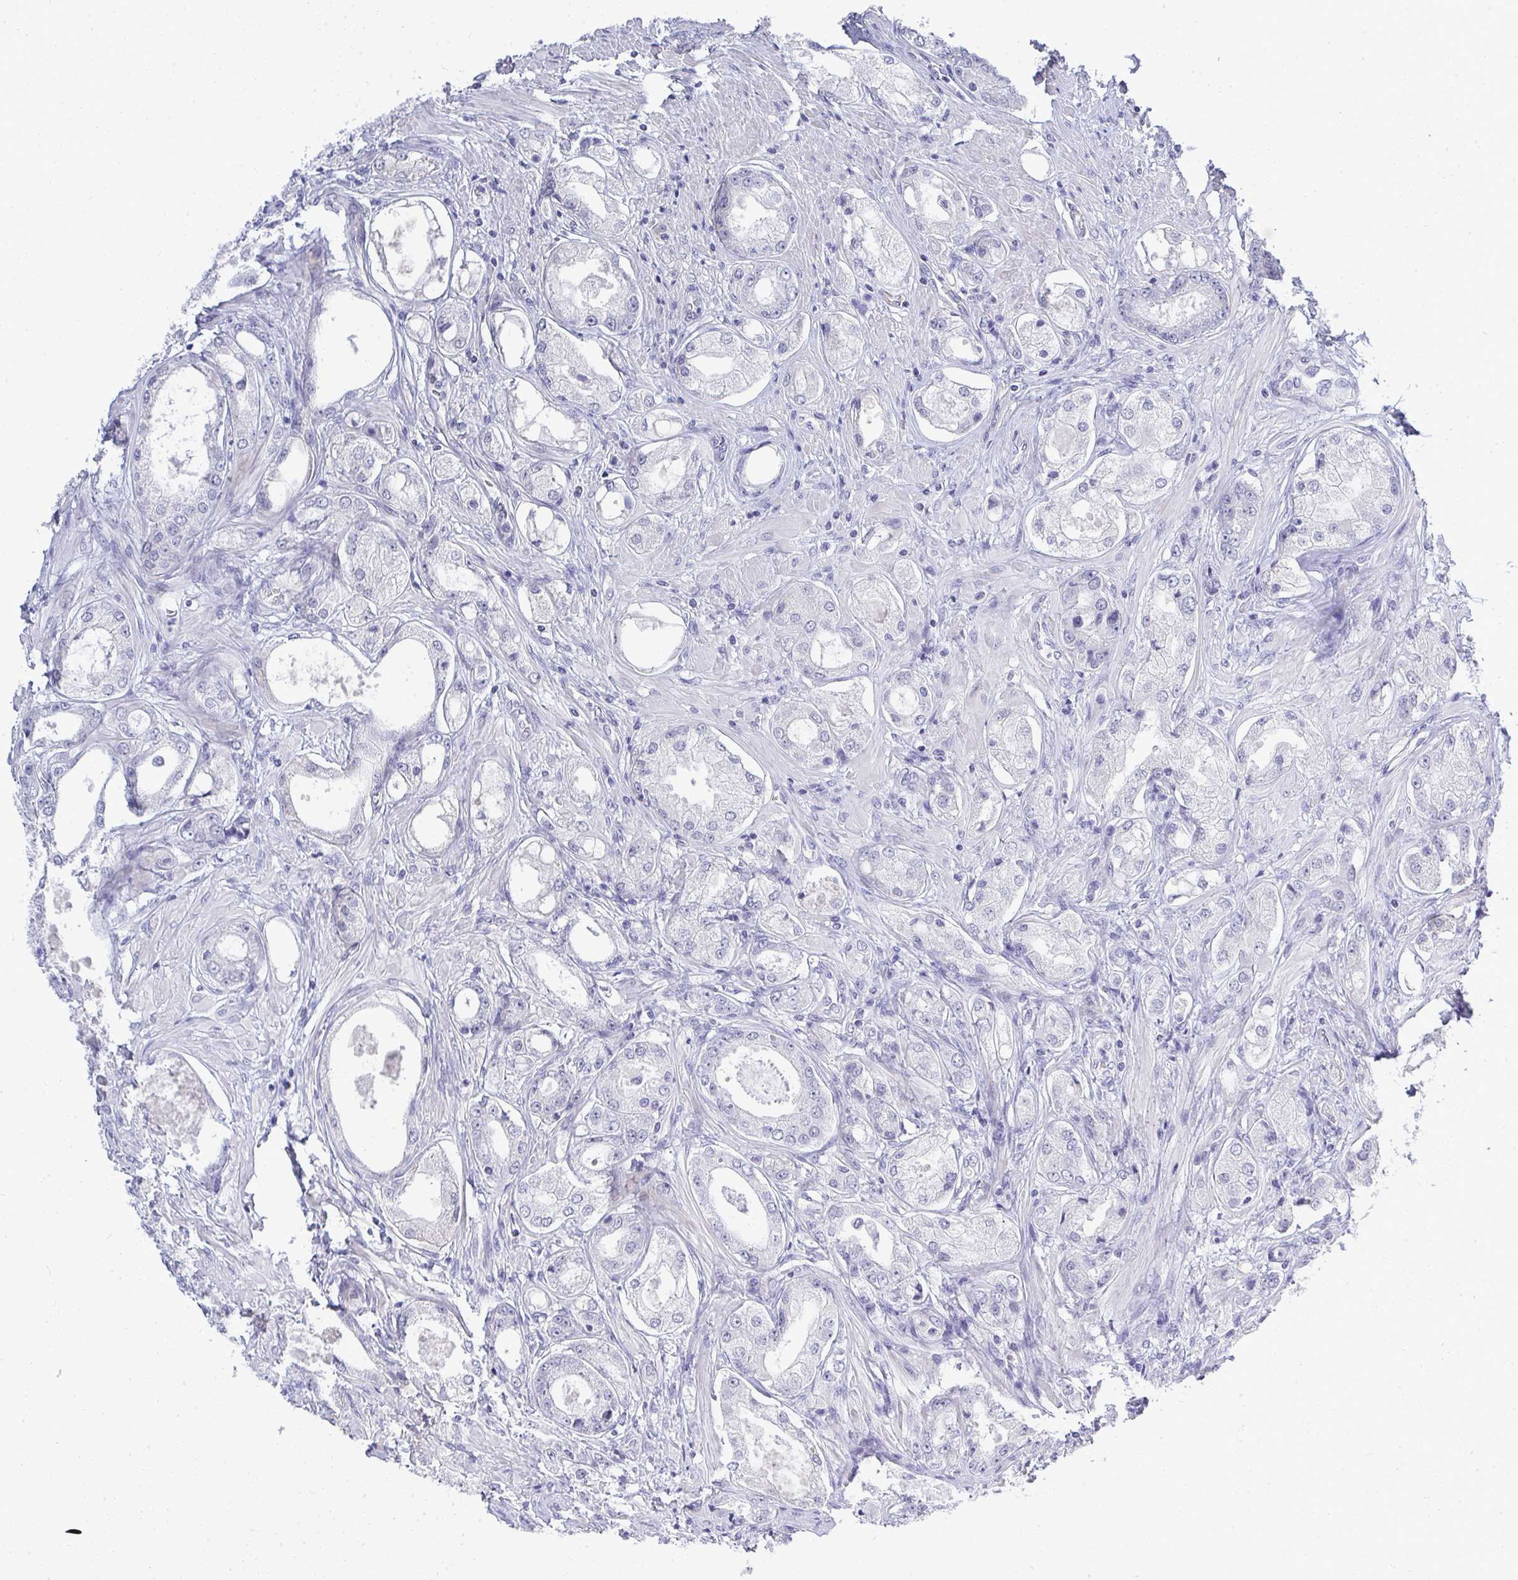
{"staining": {"intensity": "negative", "quantity": "none", "location": "none"}, "tissue": "prostate cancer", "cell_type": "Tumor cells", "image_type": "cancer", "snomed": [{"axis": "morphology", "description": "Adenocarcinoma, Low grade"}, {"axis": "topography", "description": "Prostate"}], "caption": "Tumor cells are negative for protein expression in human prostate low-grade adenocarcinoma.", "gene": "TMEM82", "patient": {"sex": "male", "age": 68}}